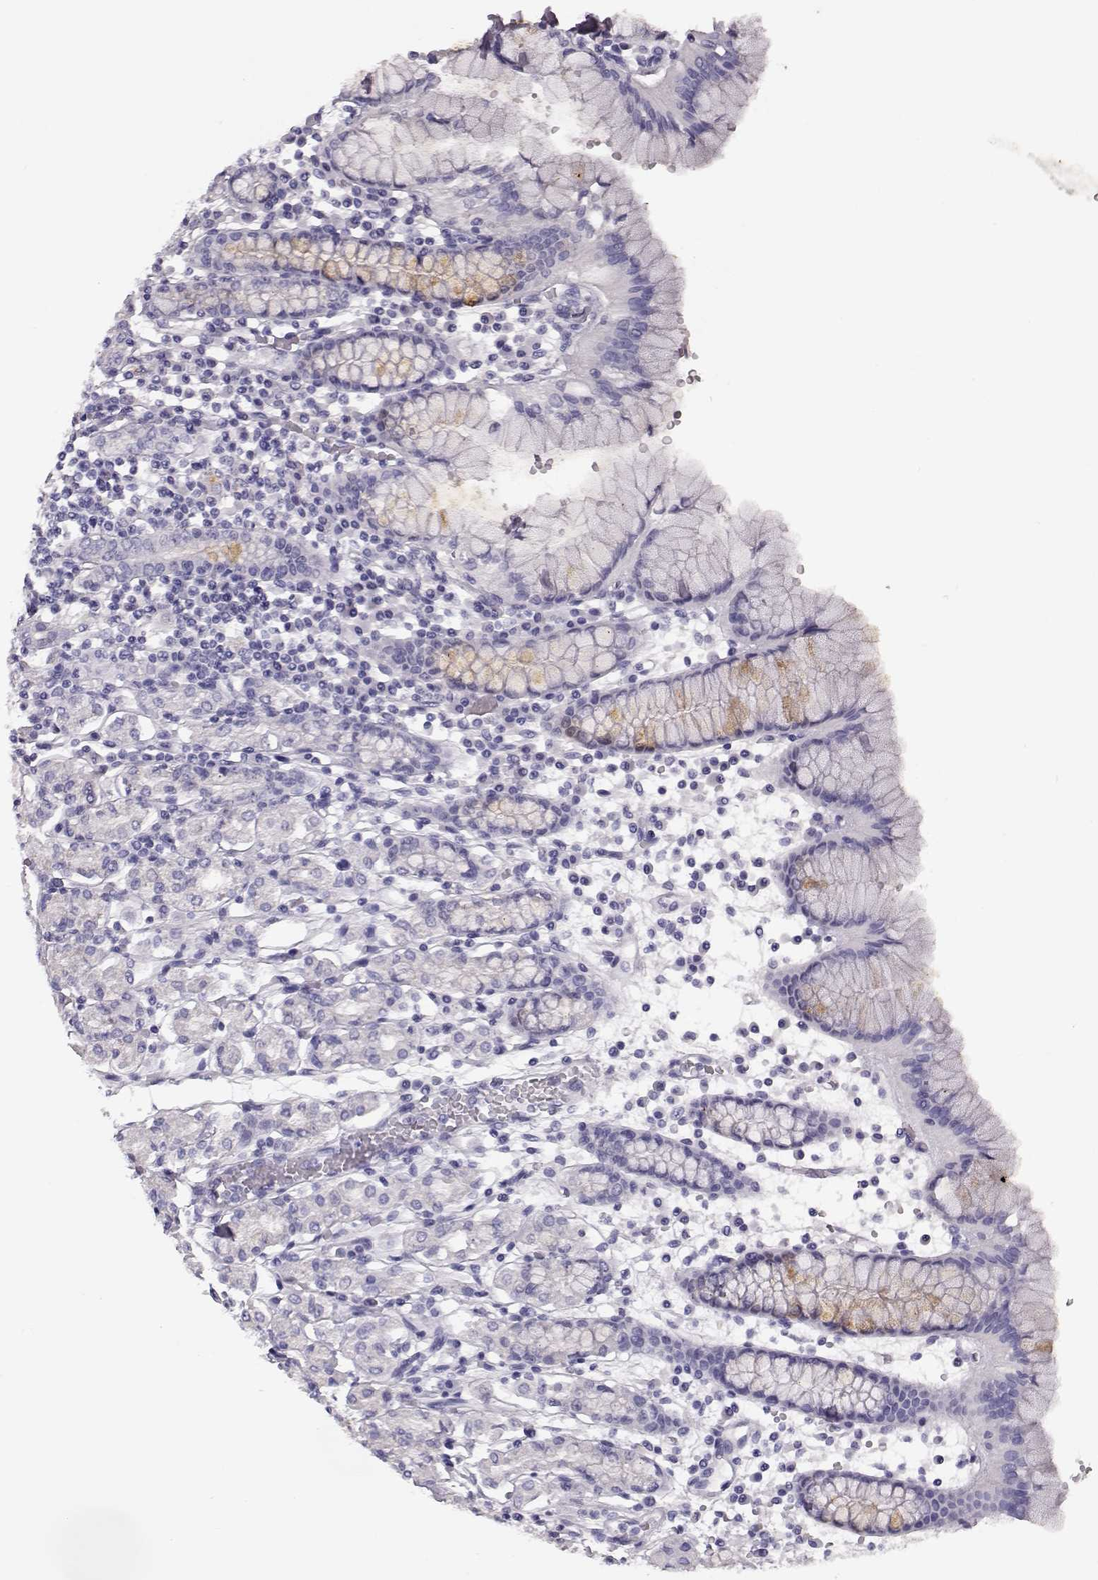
{"staining": {"intensity": "weak", "quantity": "<25%", "location": "cytoplasmic/membranous"}, "tissue": "stomach", "cell_type": "Glandular cells", "image_type": "normal", "snomed": [{"axis": "morphology", "description": "Normal tissue, NOS"}, {"axis": "topography", "description": "Stomach, upper"}, {"axis": "topography", "description": "Stomach"}], "caption": "DAB (3,3'-diaminobenzidine) immunohistochemical staining of unremarkable human stomach reveals no significant expression in glandular cells.", "gene": "BFSP2", "patient": {"sex": "male", "age": 62}}